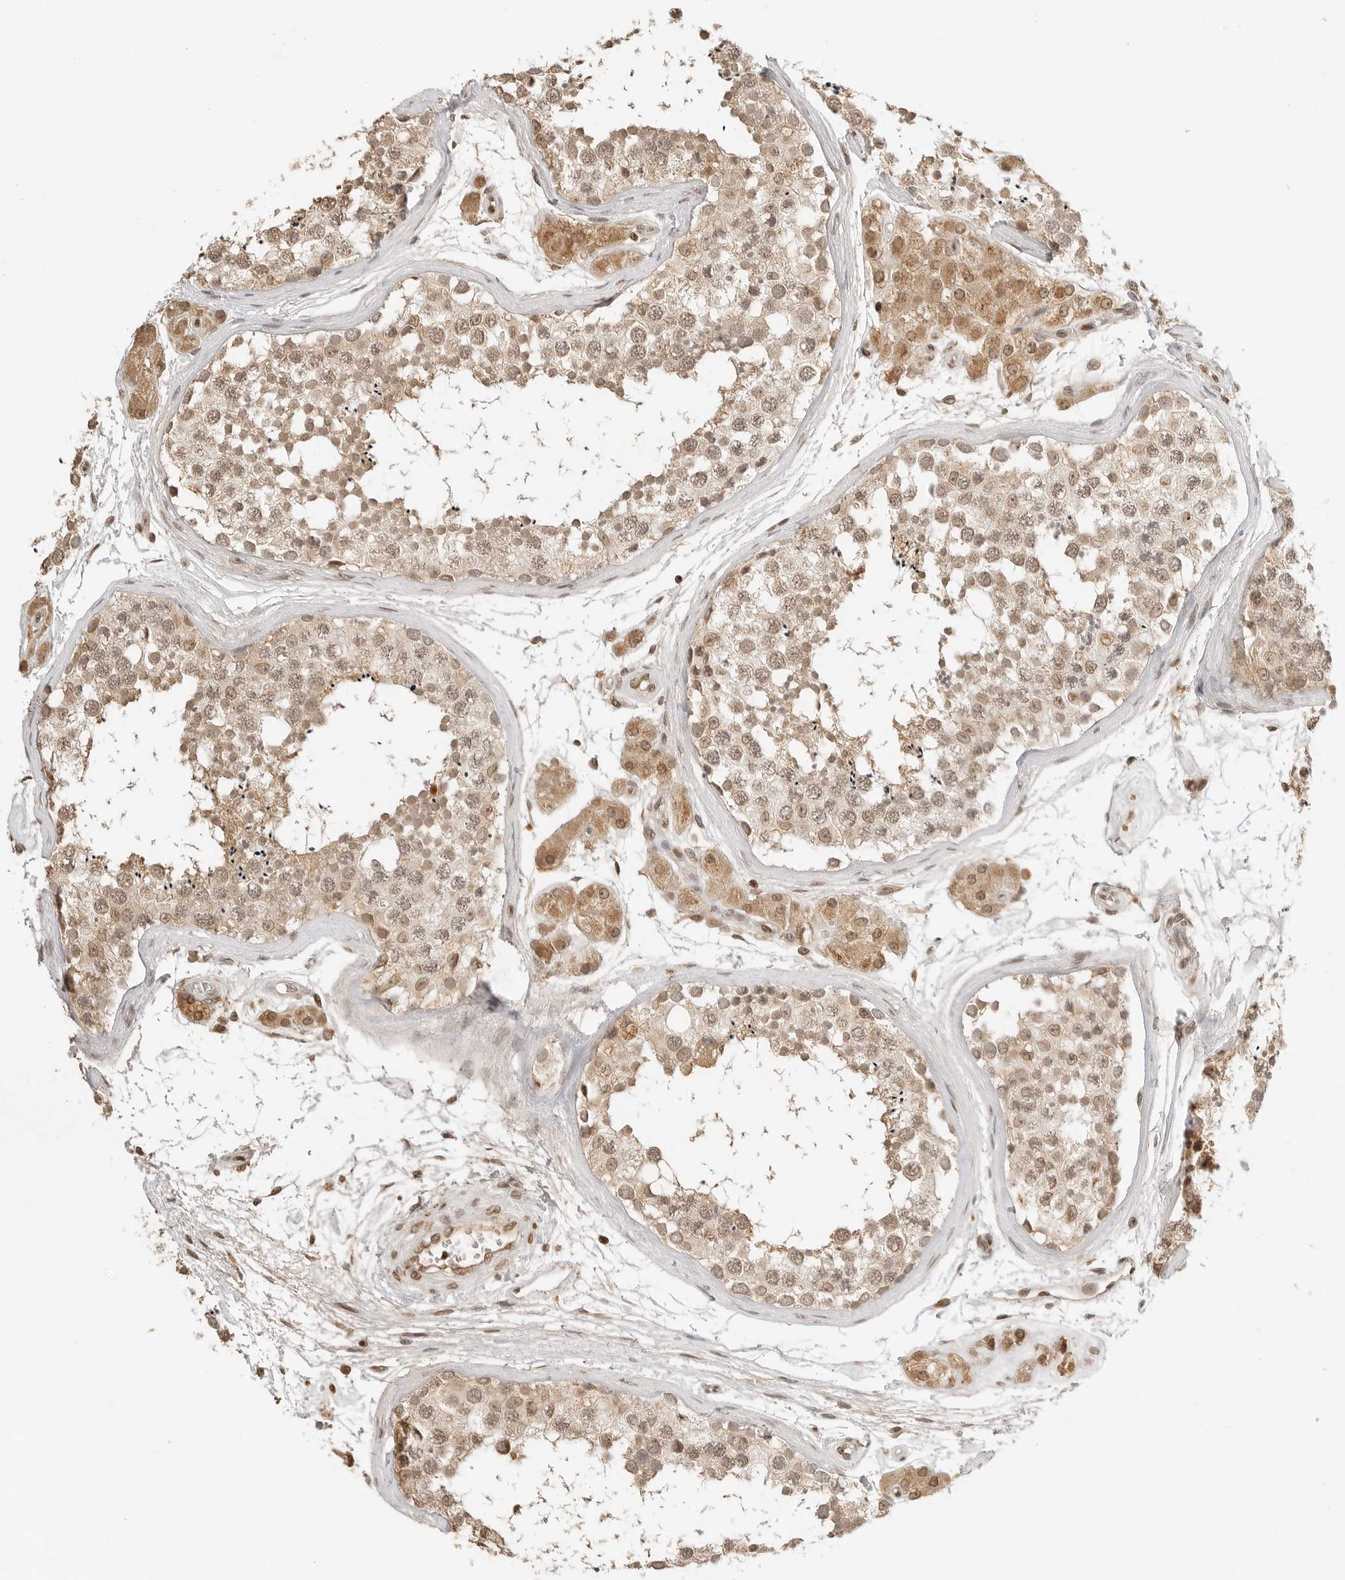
{"staining": {"intensity": "moderate", "quantity": ">75%", "location": "cytoplasmic/membranous,nuclear"}, "tissue": "testis", "cell_type": "Cells in seminiferous ducts", "image_type": "normal", "snomed": [{"axis": "morphology", "description": "Normal tissue, NOS"}, {"axis": "topography", "description": "Testis"}], "caption": "Testis stained with immunohistochemistry shows moderate cytoplasmic/membranous,nuclear positivity in about >75% of cells in seminiferous ducts. The protein is shown in brown color, while the nuclei are stained blue.", "gene": "POLH", "patient": {"sex": "male", "age": 56}}